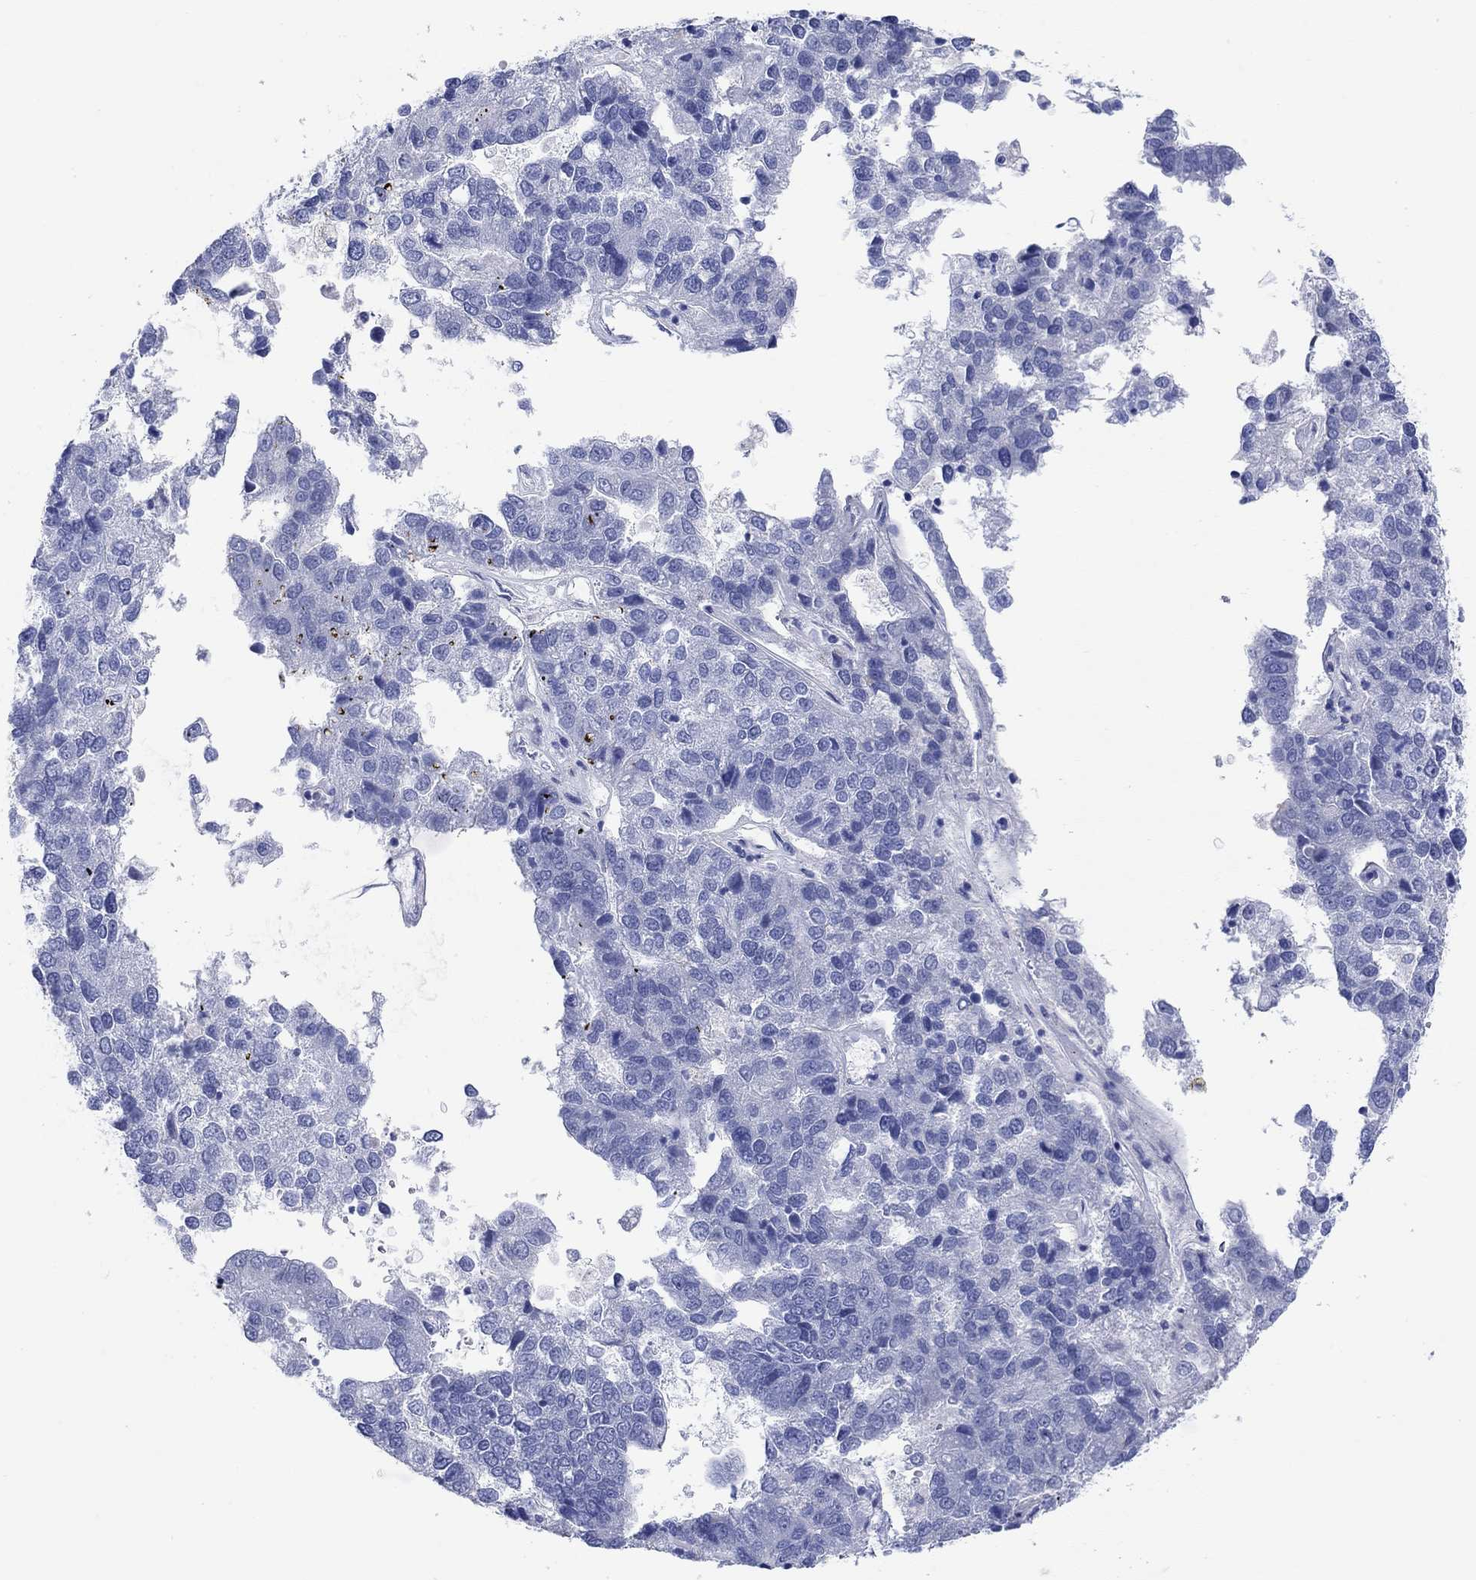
{"staining": {"intensity": "negative", "quantity": "none", "location": "none"}, "tissue": "pancreatic cancer", "cell_type": "Tumor cells", "image_type": "cancer", "snomed": [{"axis": "morphology", "description": "Adenocarcinoma, NOS"}, {"axis": "topography", "description": "Pancreas"}], "caption": "Immunohistochemistry (IHC) image of neoplastic tissue: adenocarcinoma (pancreatic) stained with DAB displays no significant protein expression in tumor cells. (Stains: DAB (3,3'-diaminobenzidine) IHC with hematoxylin counter stain, Microscopy: brightfield microscopy at high magnification).", "gene": "KRT222", "patient": {"sex": "female", "age": 61}}